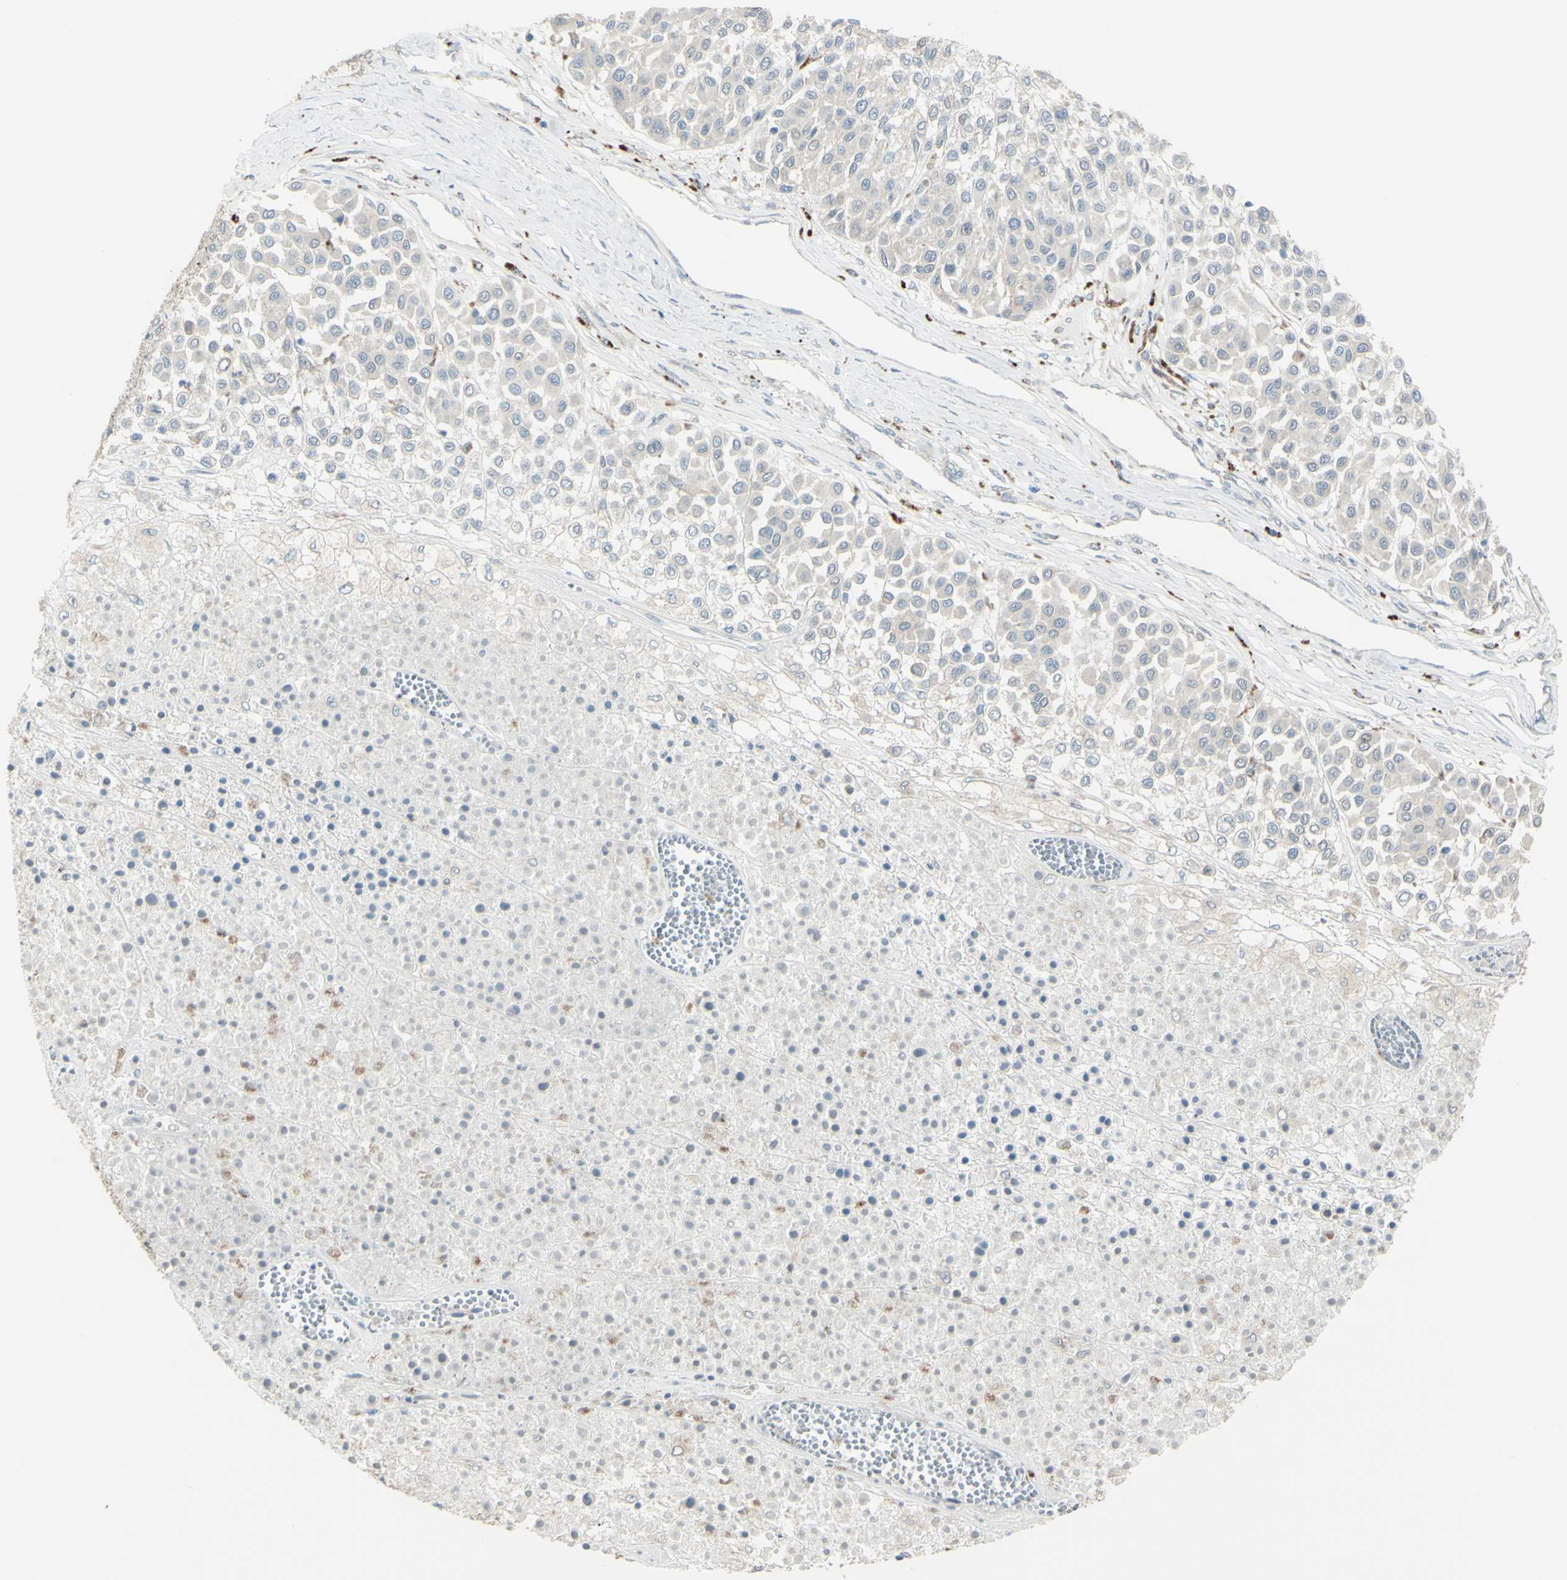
{"staining": {"intensity": "weak", "quantity": "25%-75%", "location": "cytoplasmic/membranous"}, "tissue": "melanoma", "cell_type": "Tumor cells", "image_type": "cancer", "snomed": [{"axis": "morphology", "description": "Malignant melanoma, Metastatic site"}, {"axis": "topography", "description": "Soft tissue"}], "caption": "Melanoma stained for a protein (brown) reveals weak cytoplasmic/membranous positive staining in about 25%-75% of tumor cells.", "gene": "LMTK2", "patient": {"sex": "male", "age": 41}}